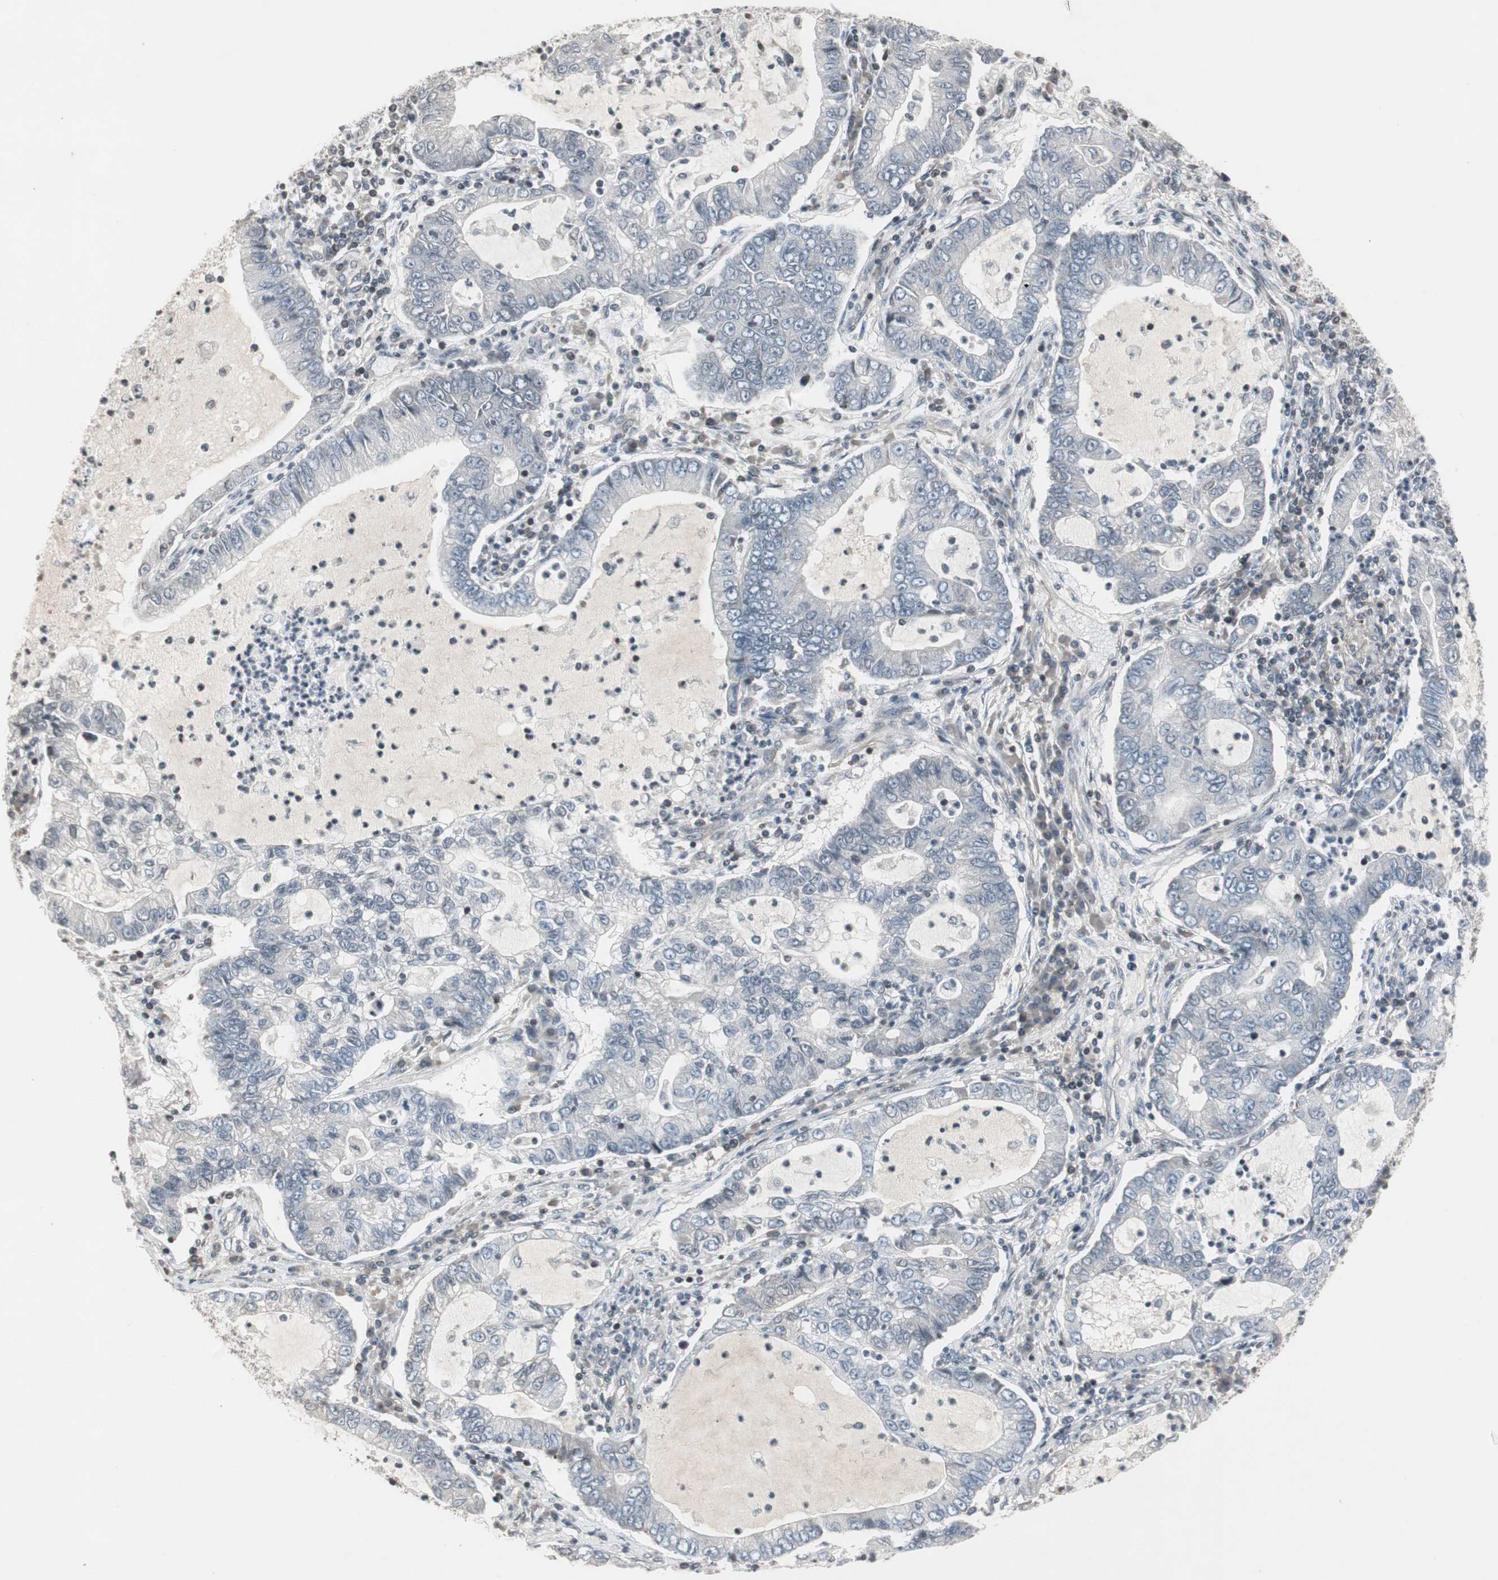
{"staining": {"intensity": "negative", "quantity": "none", "location": "none"}, "tissue": "lung cancer", "cell_type": "Tumor cells", "image_type": "cancer", "snomed": [{"axis": "morphology", "description": "Adenocarcinoma, NOS"}, {"axis": "topography", "description": "Lung"}], "caption": "Lung cancer (adenocarcinoma) stained for a protein using immunohistochemistry (IHC) reveals no positivity tumor cells.", "gene": "ARHGEF1", "patient": {"sex": "female", "age": 51}}